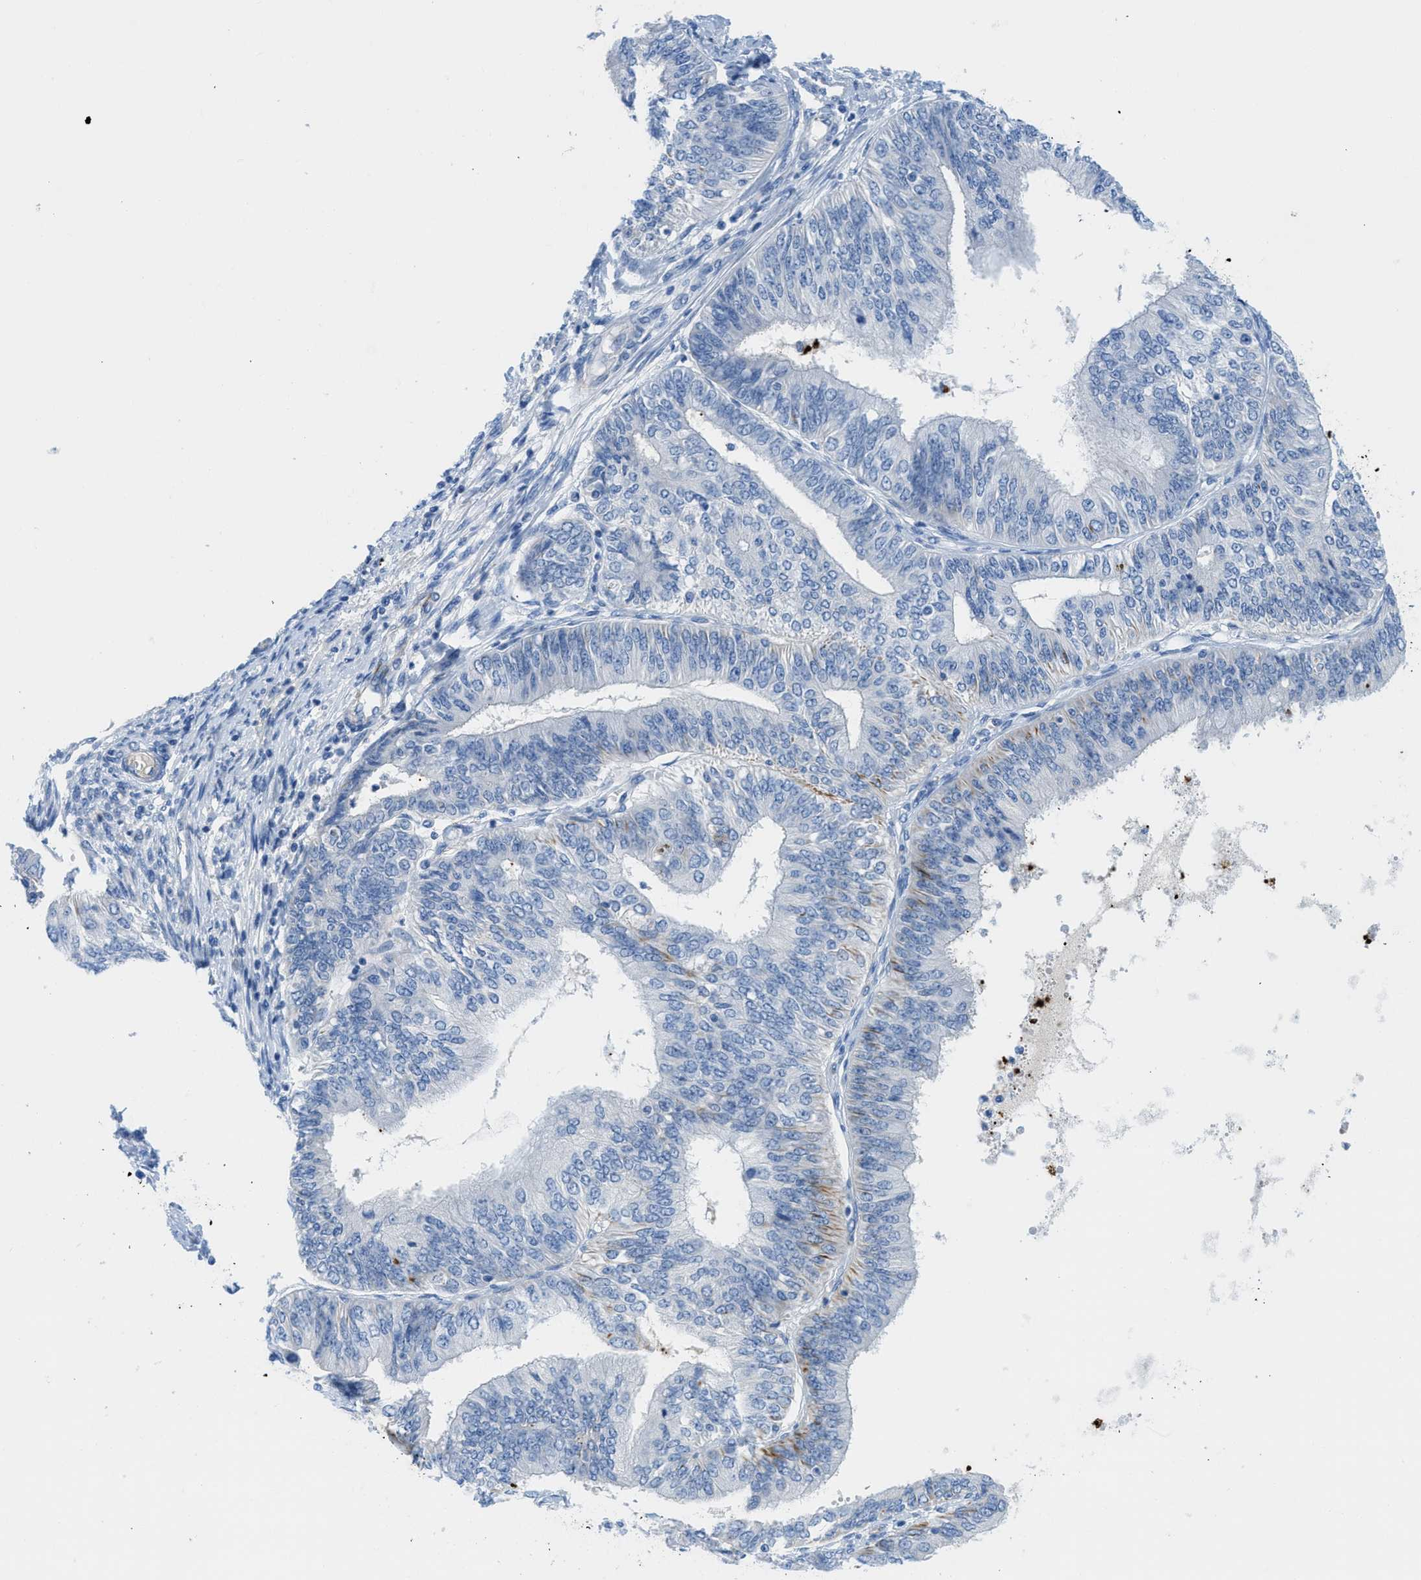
{"staining": {"intensity": "moderate", "quantity": "<25%", "location": "cytoplasmic/membranous"}, "tissue": "endometrial cancer", "cell_type": "Tumor cells", "image_type": "cancer", "snomed": [{"axis": "morphology", "description": "Adenocarcinoma, NOS"}, {"axis": "topography", "description": "Endometrium"}], "caption": "Endometrial adenocarcinoma tissue displays moderate cytoplasmic/membranous expression in approximately <25% of tumor cells, visualized by immunohistochemistry.", "gene": "XCR1", "patient": {"sex": "female", "age": 58}}